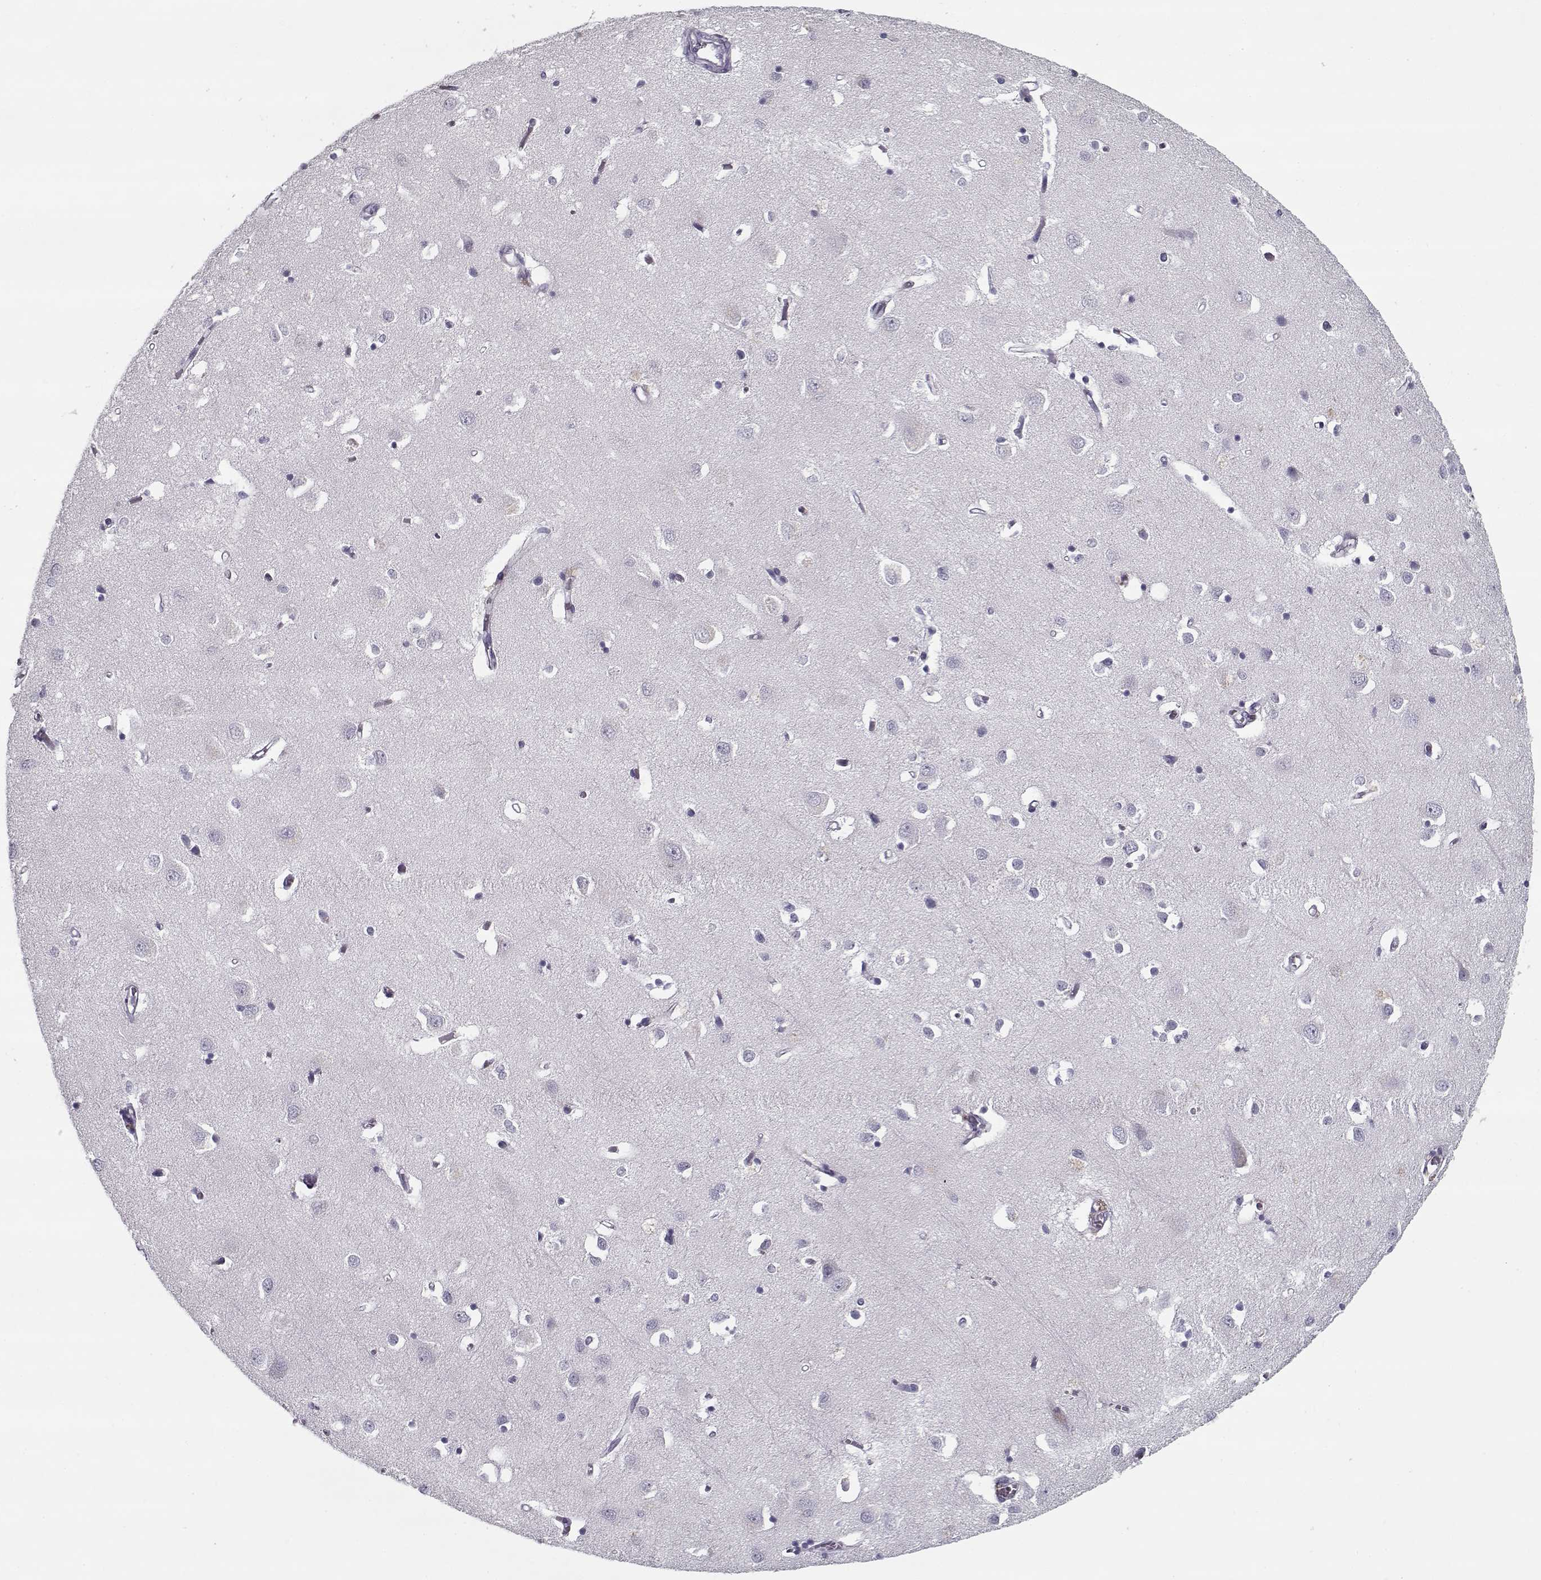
{"staining": {"intensity": "negative", "quantity": "none", "location": "none"}, "tissue": "cerebral cortex", "cell_type": "Endothelial cells", "image_type": "normal", "snomed": [{"axis": "morphology", "description": "Normal tissue, NOS"}, {"axis": "topography", "description": "Cerebral cortex"}], "caption": "Photomicrograph shows no significant protein expression in endothelial cells of unremarkable cerebral cortex. The staining is performed using DAB brown chromogen with nuclei counter-stained in using hematoxylin.", "gene": "SPACA9", "patient": {"sex": "male", "age": 70}}